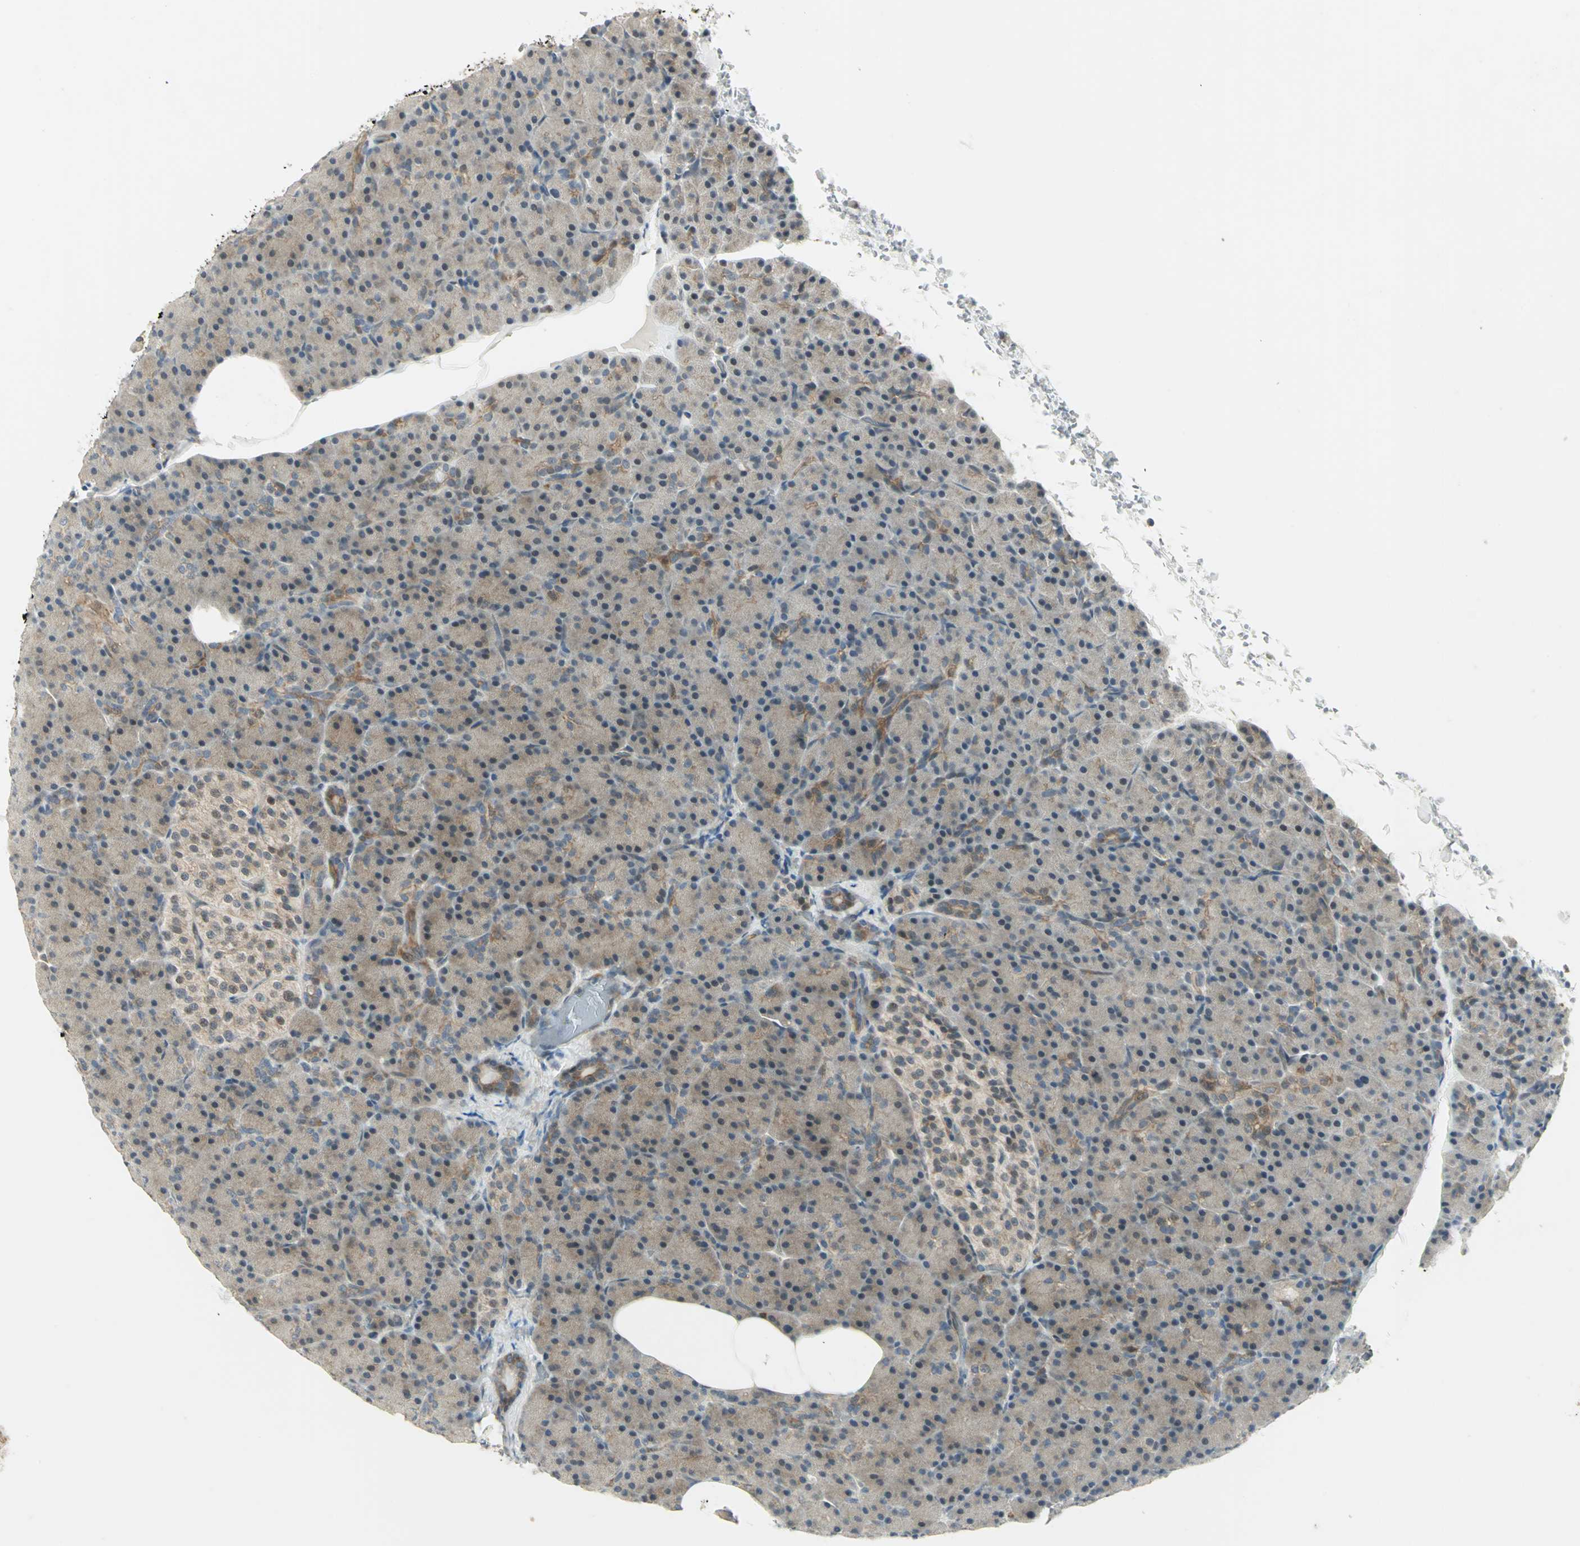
{"staining": {"intensity": "weak", "quantity": ">75%", "location": "cytoplasmic/membranous"}, "tissue": "pancreas", "cell_type": "Exocrine glandular cells", "image_type": "normal", "snomed": [{"axis": "morphology", "description": "Normal tissue, NOS"}, {"axis": "topography", "description": "Pancreas"}], "caption": "This is an image of immunohistochemistry (IHC) staining of benign pancreas, which shows weak positivity in the cytoplasmic/membranous of exocrine glandular cells.", "gene": "PLAGL2", "patient": {"sex": "female", "age": 43}}